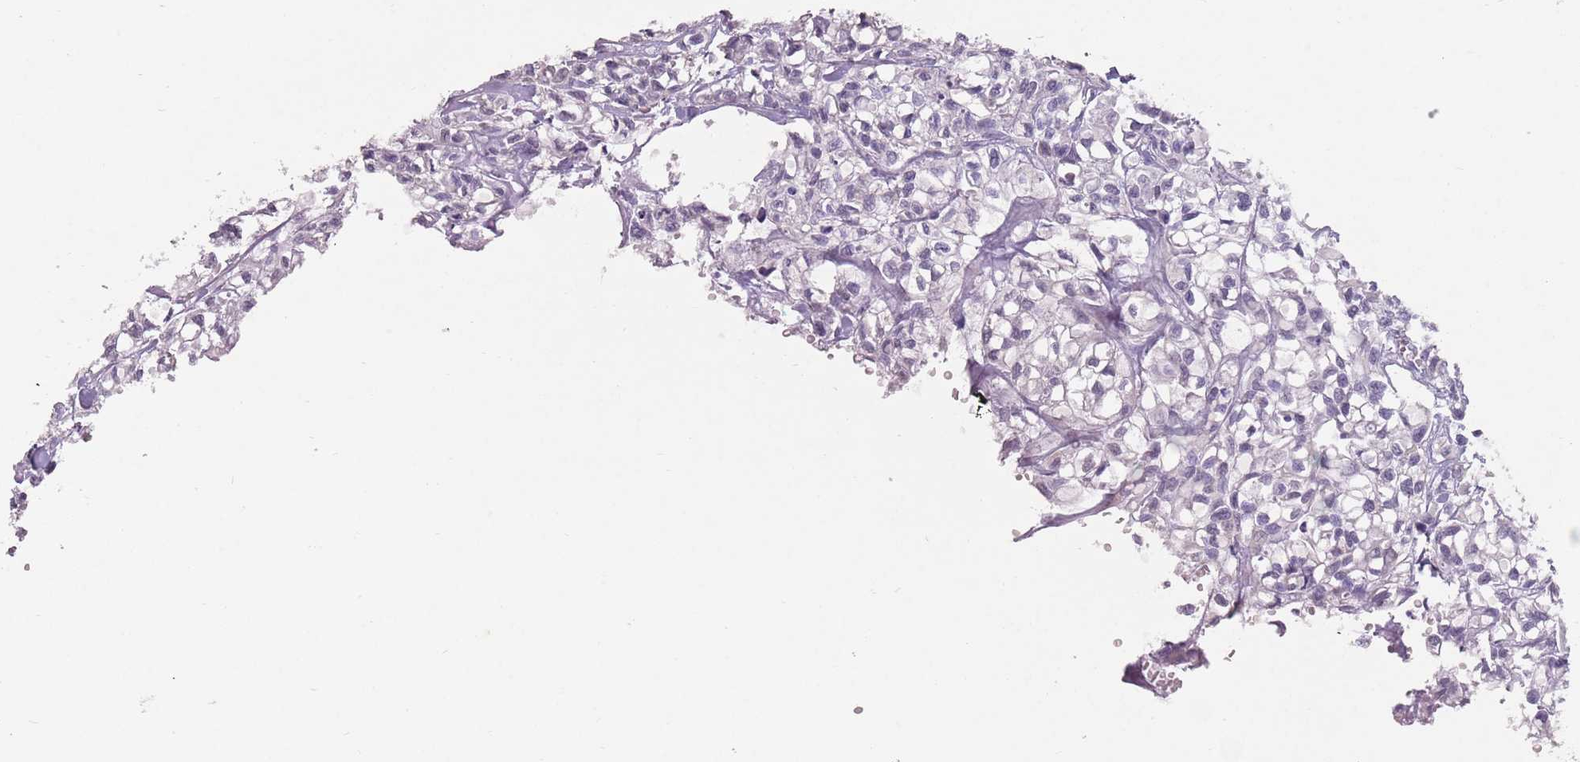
{"staining": {"intensity": "negative", "quantity": "none", "location": "none"}, "tissue": "urothelial cancer", "cell_type": "Tumor cells", "image_type": "cancer", "snomed": [{"axis": "morphology", "description": "Urothelial carcinoma, High grade"}, {"axis": "topography", "description": "Urinary bladder"}], "caption": "There is no significant expression in tumor cells of urothelial carcinoma (high-grade).", "gene": "DDX4", "patient": {"sex": "male", "age": 67}}